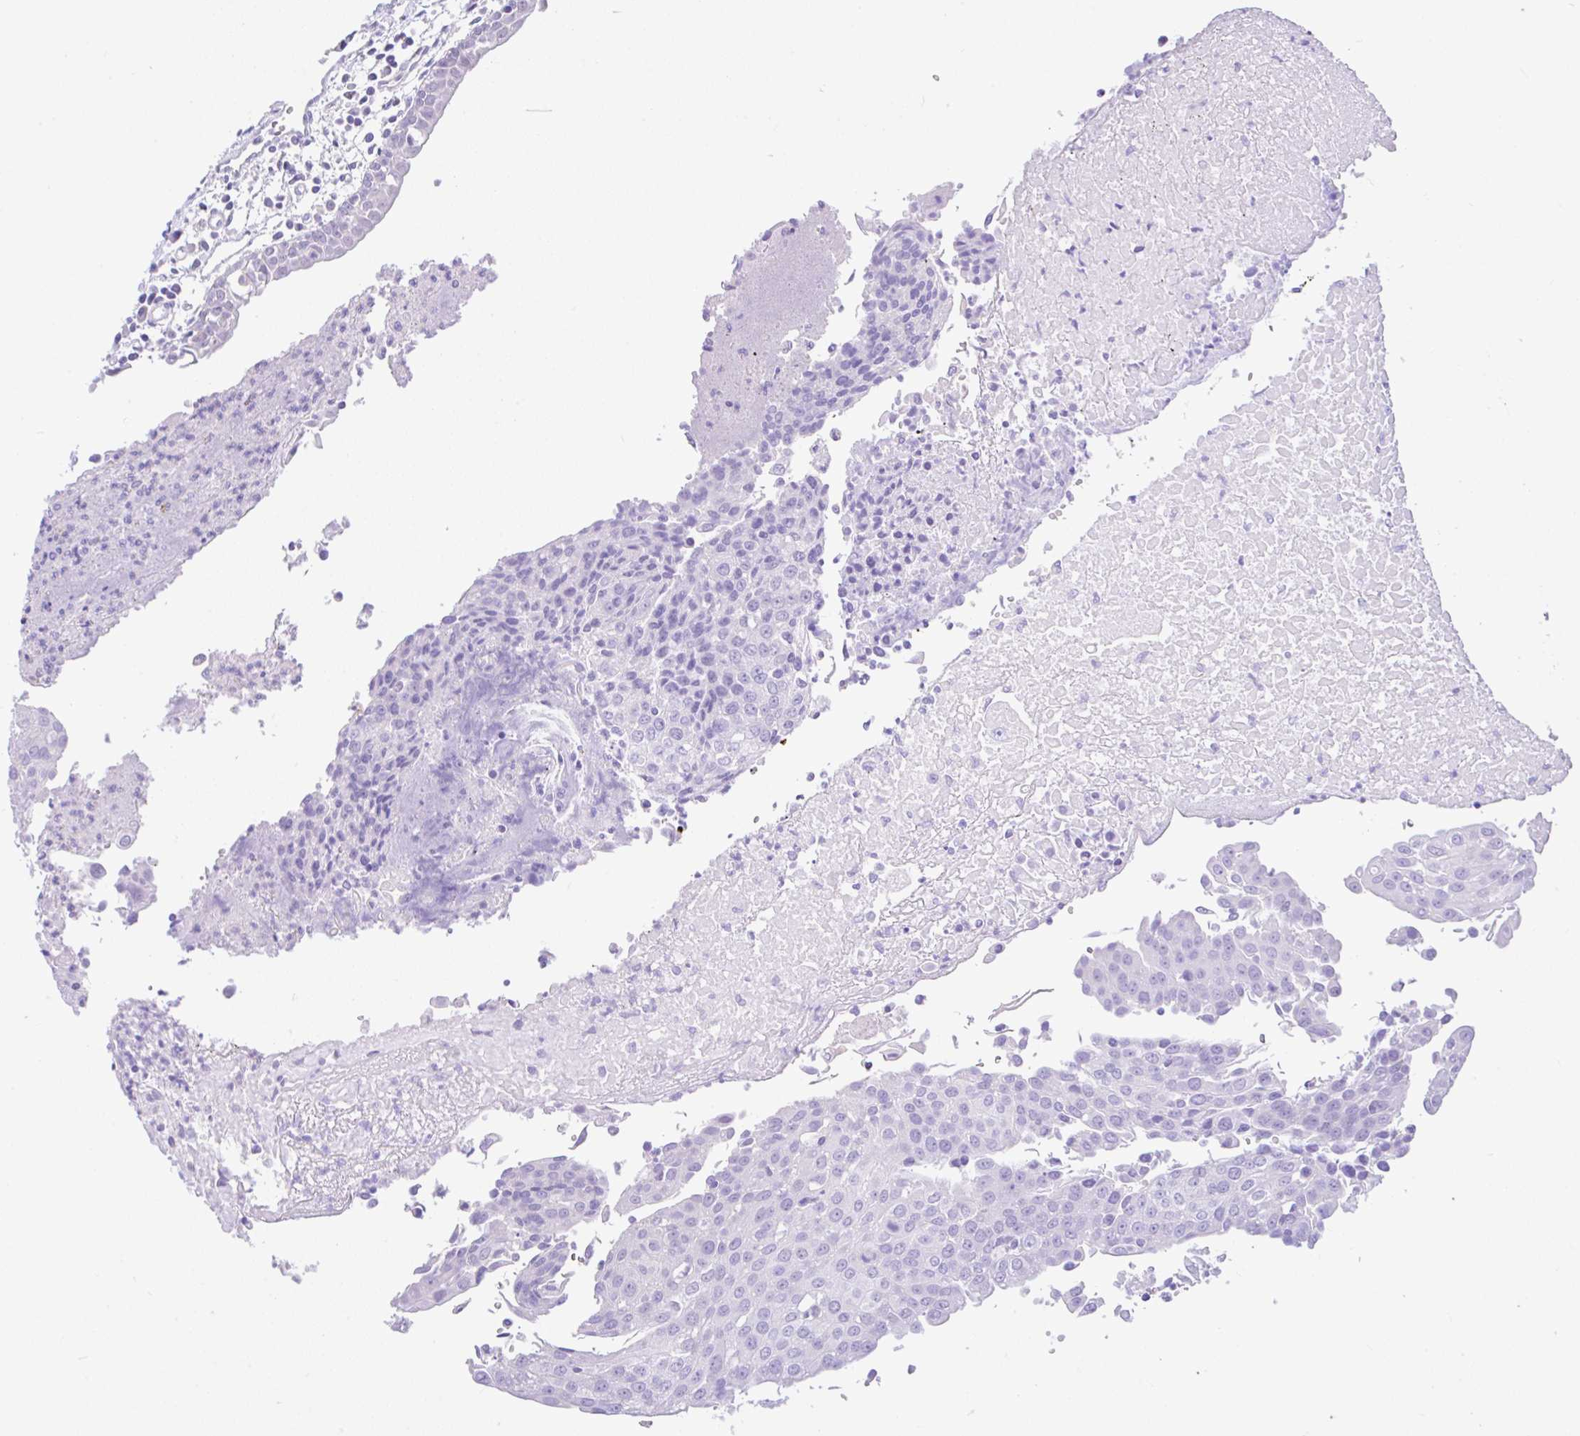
{"staining": {"intensity": "negative", "quantity": "none", "location": "none"}, "tissue": "urothelial cancer", "cell_type": "Tumor cells", "image_type": "cancer", "snomed": [{"axis": "morphology", "description": "Urothelial carcinoma, High grade"}, {"axis": "topography", "description": "Urinary bladder"}], "caption": "Human urothelial cancer stained for a protein using immunohistochemistry reveals no positivity in tumor cells.", "gene": "ANO4", "patient": {"sex": "female", "age": 85}}